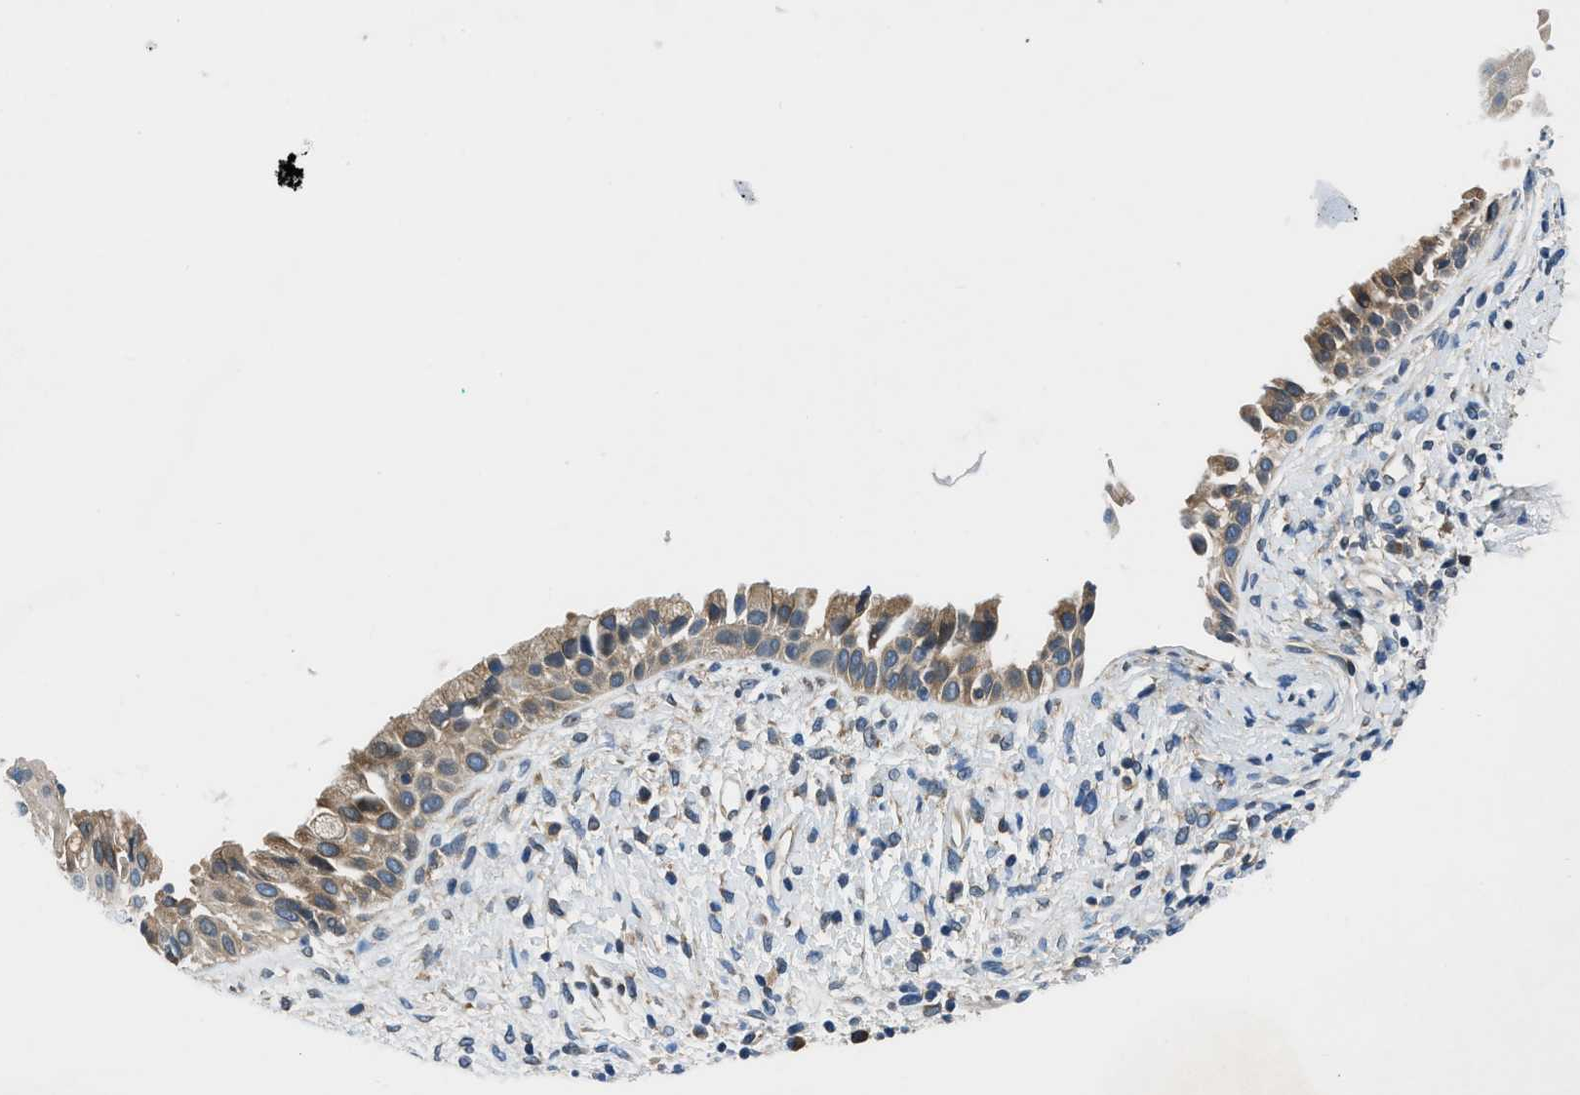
{"staining": {"intensity": "weak", "quantity": "25%-75%", "location": "cytoplasmic/membranous"}, "tissue": "nasopharynx", "cell_type": "Respiratory epithelial cells", "image_type": "normal", "snomed": [{"axis": "morphology", "description": "Normal tissue, NOS"}, {"axis": "topography", "description": "Nasopharynx"}], "caption": "Immunohistochemistry histopathology image of unremarkable human nasopharynx stained for a protein (brown), which exhibits low levels of weak cytoplasmic/membranous positivity in approximately 25%-75% of respiratory epithelial cells.", "gene": "PAFAH2", "patient": {"sex": "male", "age": 22}}